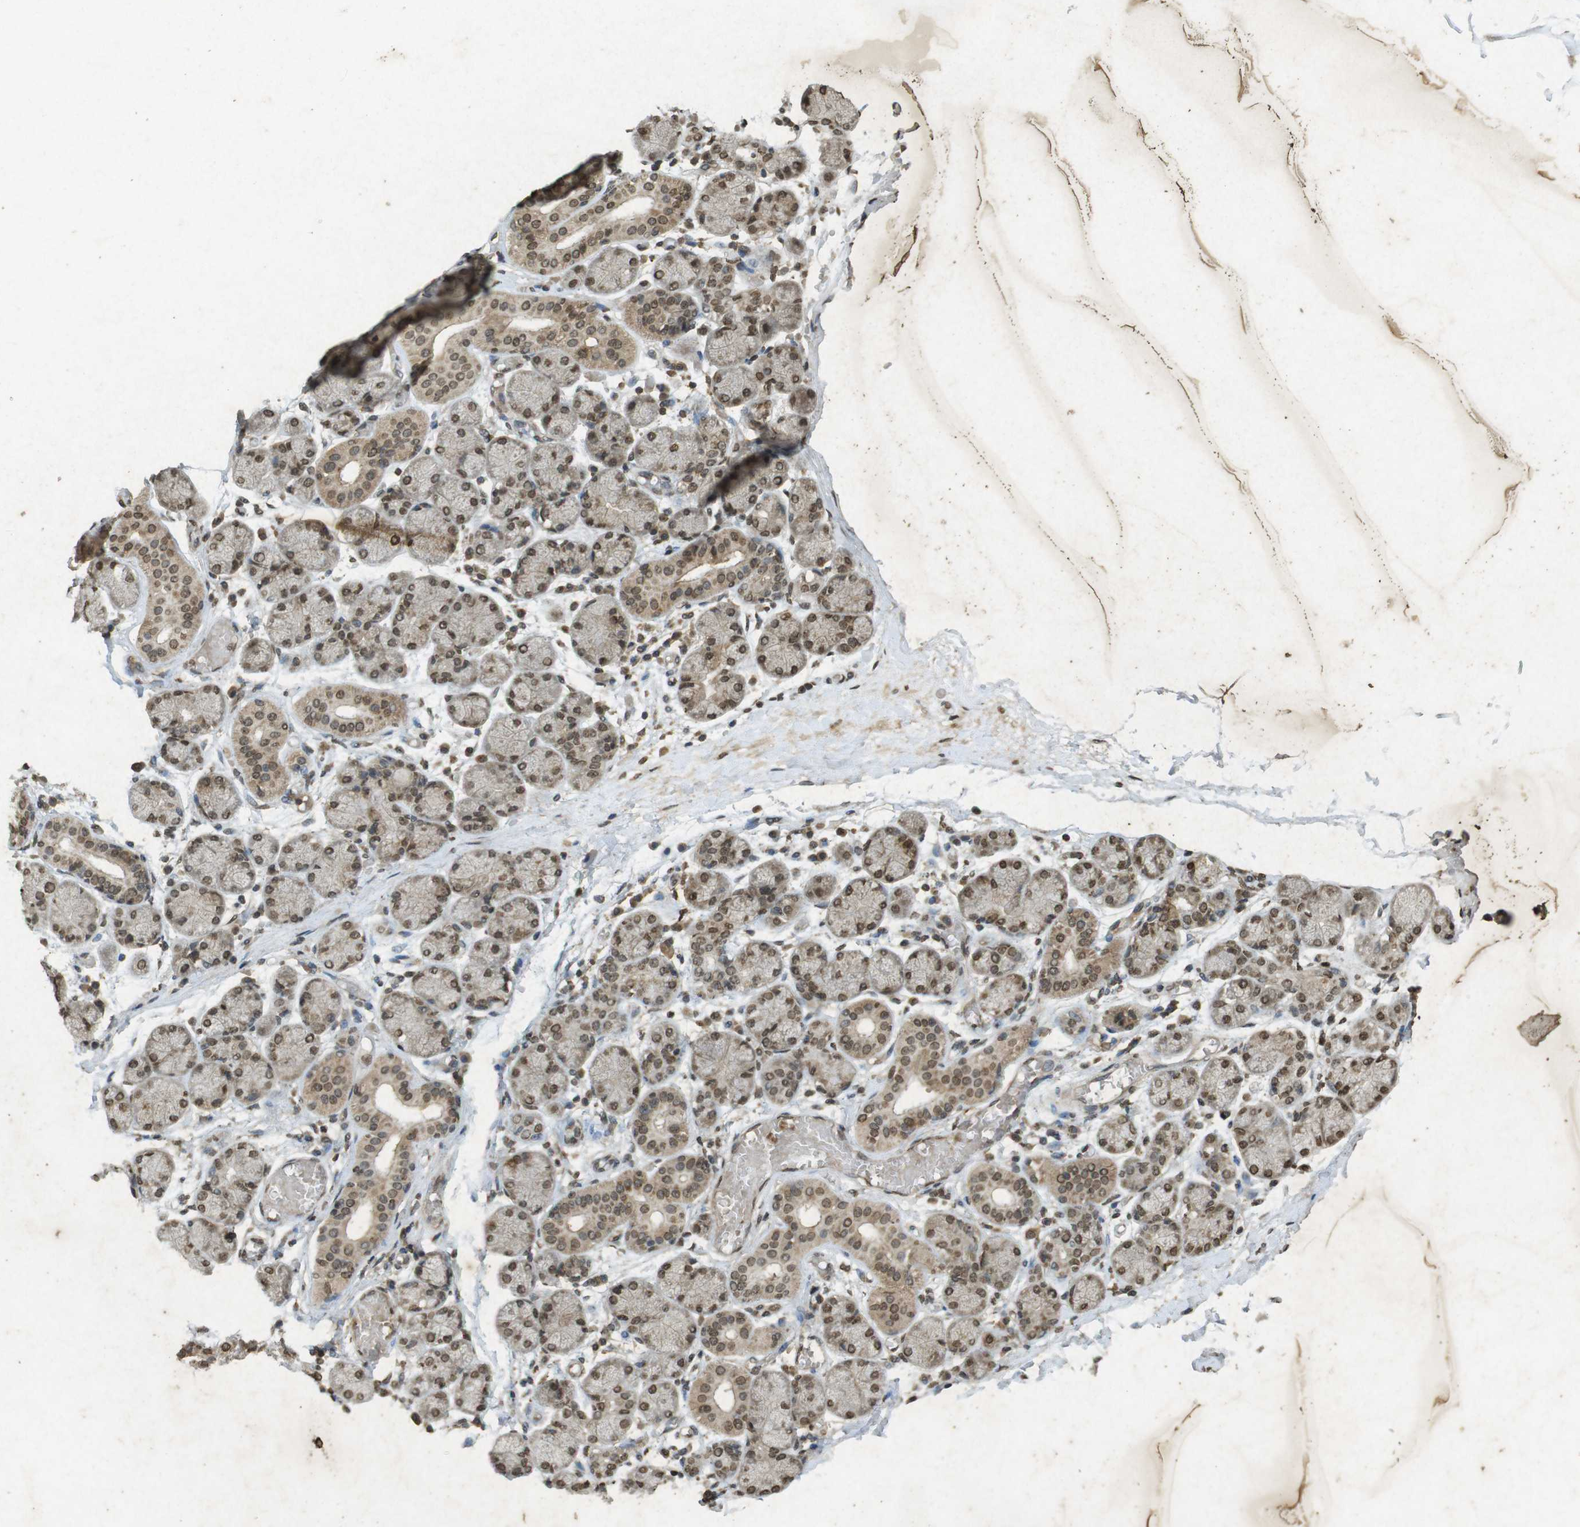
{"staining": {"intensity": "moderate", "quantity": ">75%", "location": "cytoplasmic/membranous,nuclear"}, "tissue": "salivary gland", "cell_type": "Glandular cells", "image_type": "normal", "snomed": [{"axis": "morphology", "description": "Normal tissue, NOS"}, {"axis": "topography", "description": "Salivary gland"}], "caption": "A brown stain highlights moderate cytoplasmic/membranous,nuclear positivity of a protein in glandular cells of normal salivary gland. The protein of interest is shown in brown color, while the nuclei are stained blue.", "gene": "ORC4", "patient": {"sex": "female", "age": 24}}